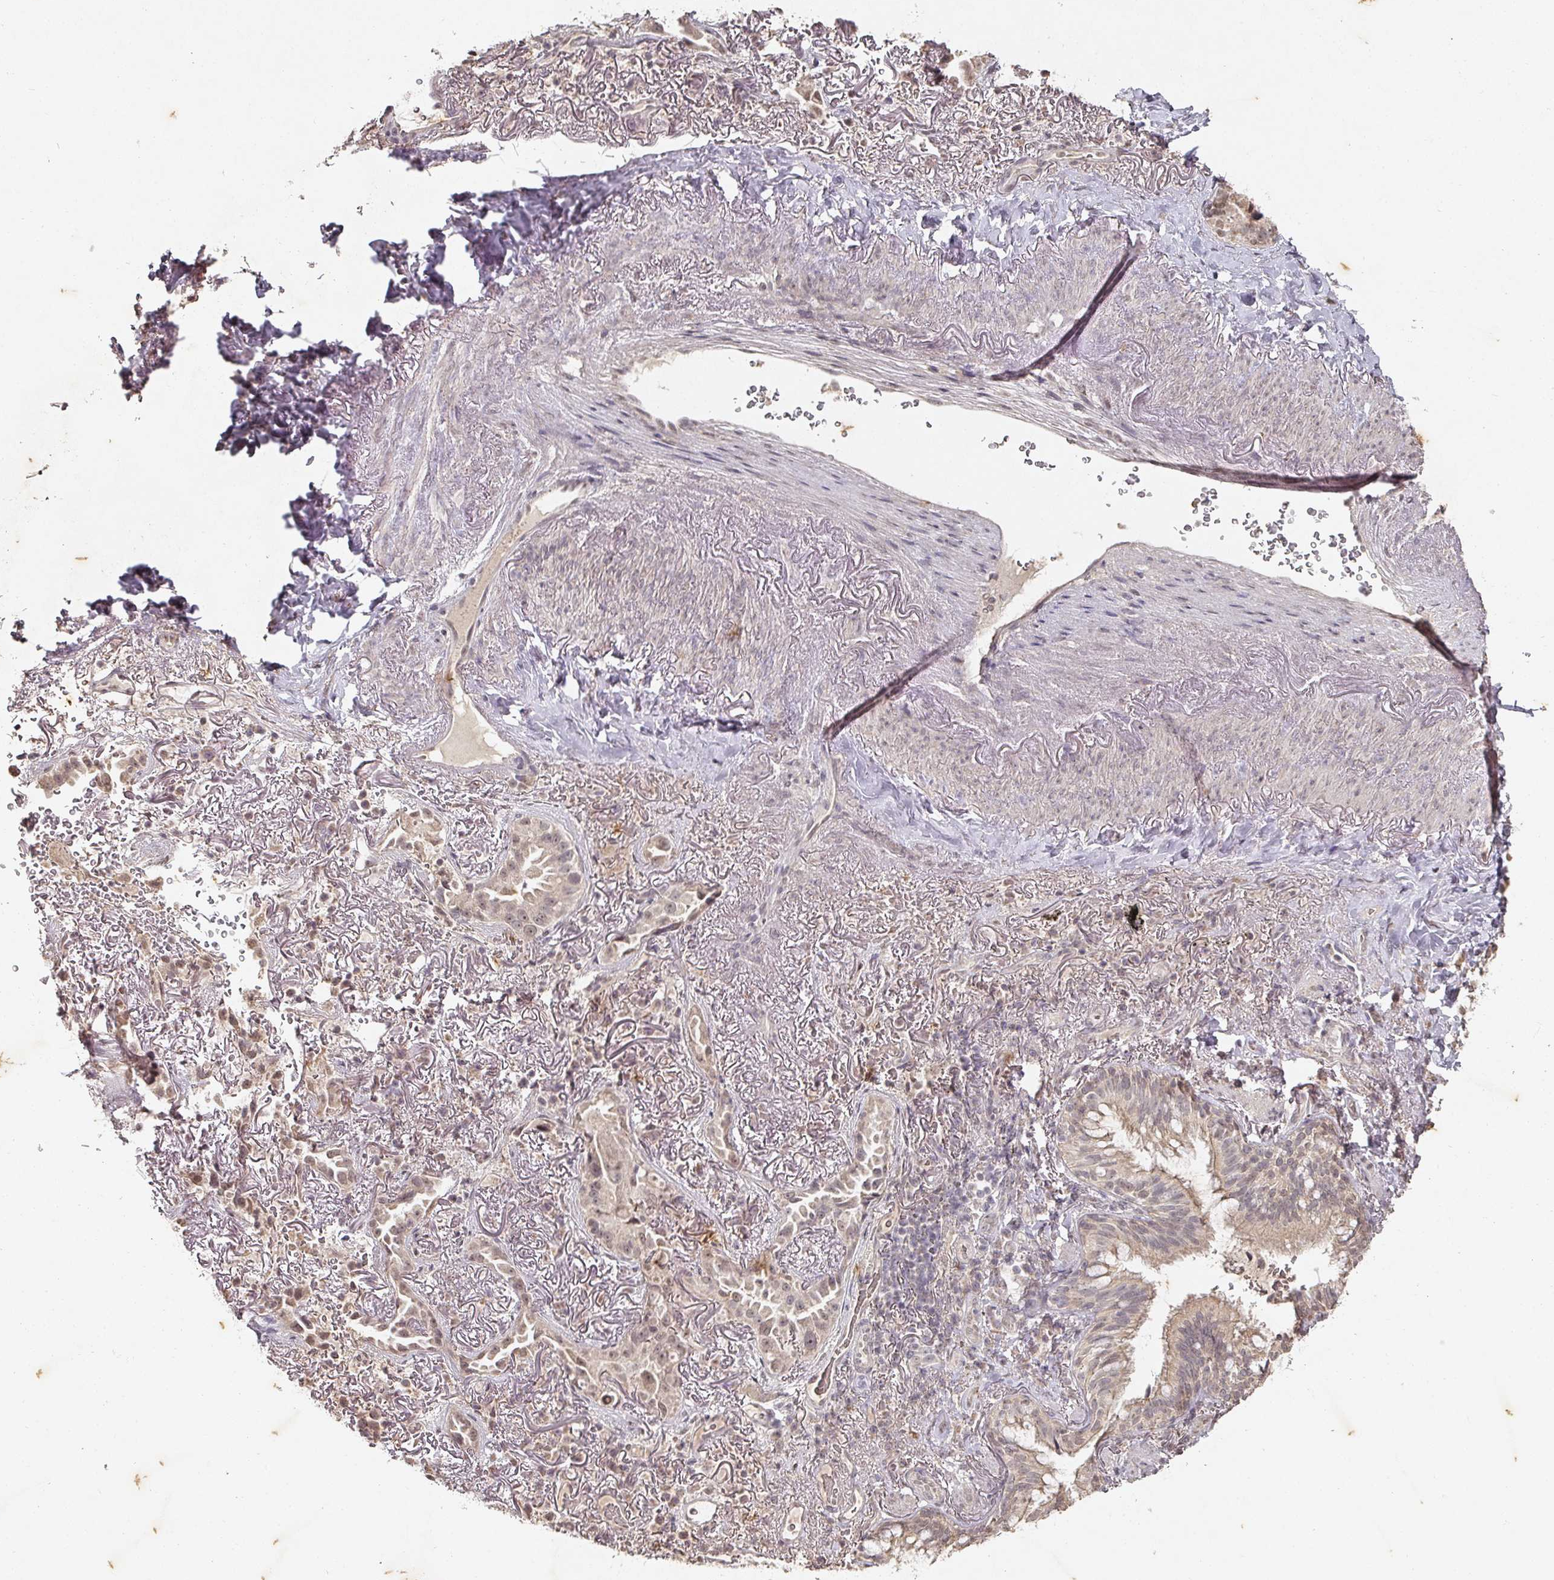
{"staining": {"intensity": "weak", "quantity": "25%-75%", "location": "nuclear"}, "tissue": "lung cancer", "cell_type": "Tumor cells", "image_type": "cancer", "snomed": [{"axis": "morphology", "description": "Adenocarcinoma, NOS"}, {"axis": "topography", "description": "Lung"}], "caption": "High-power microscopy captured an immunohistochemistry histopathology image of lung cancer (adenocarcinoma), revealing weak nuclear staining in approximately 25%-75% of tumor cells.", "gene": "CAPN5", "patient": {"sex": "female", "age": 69}}